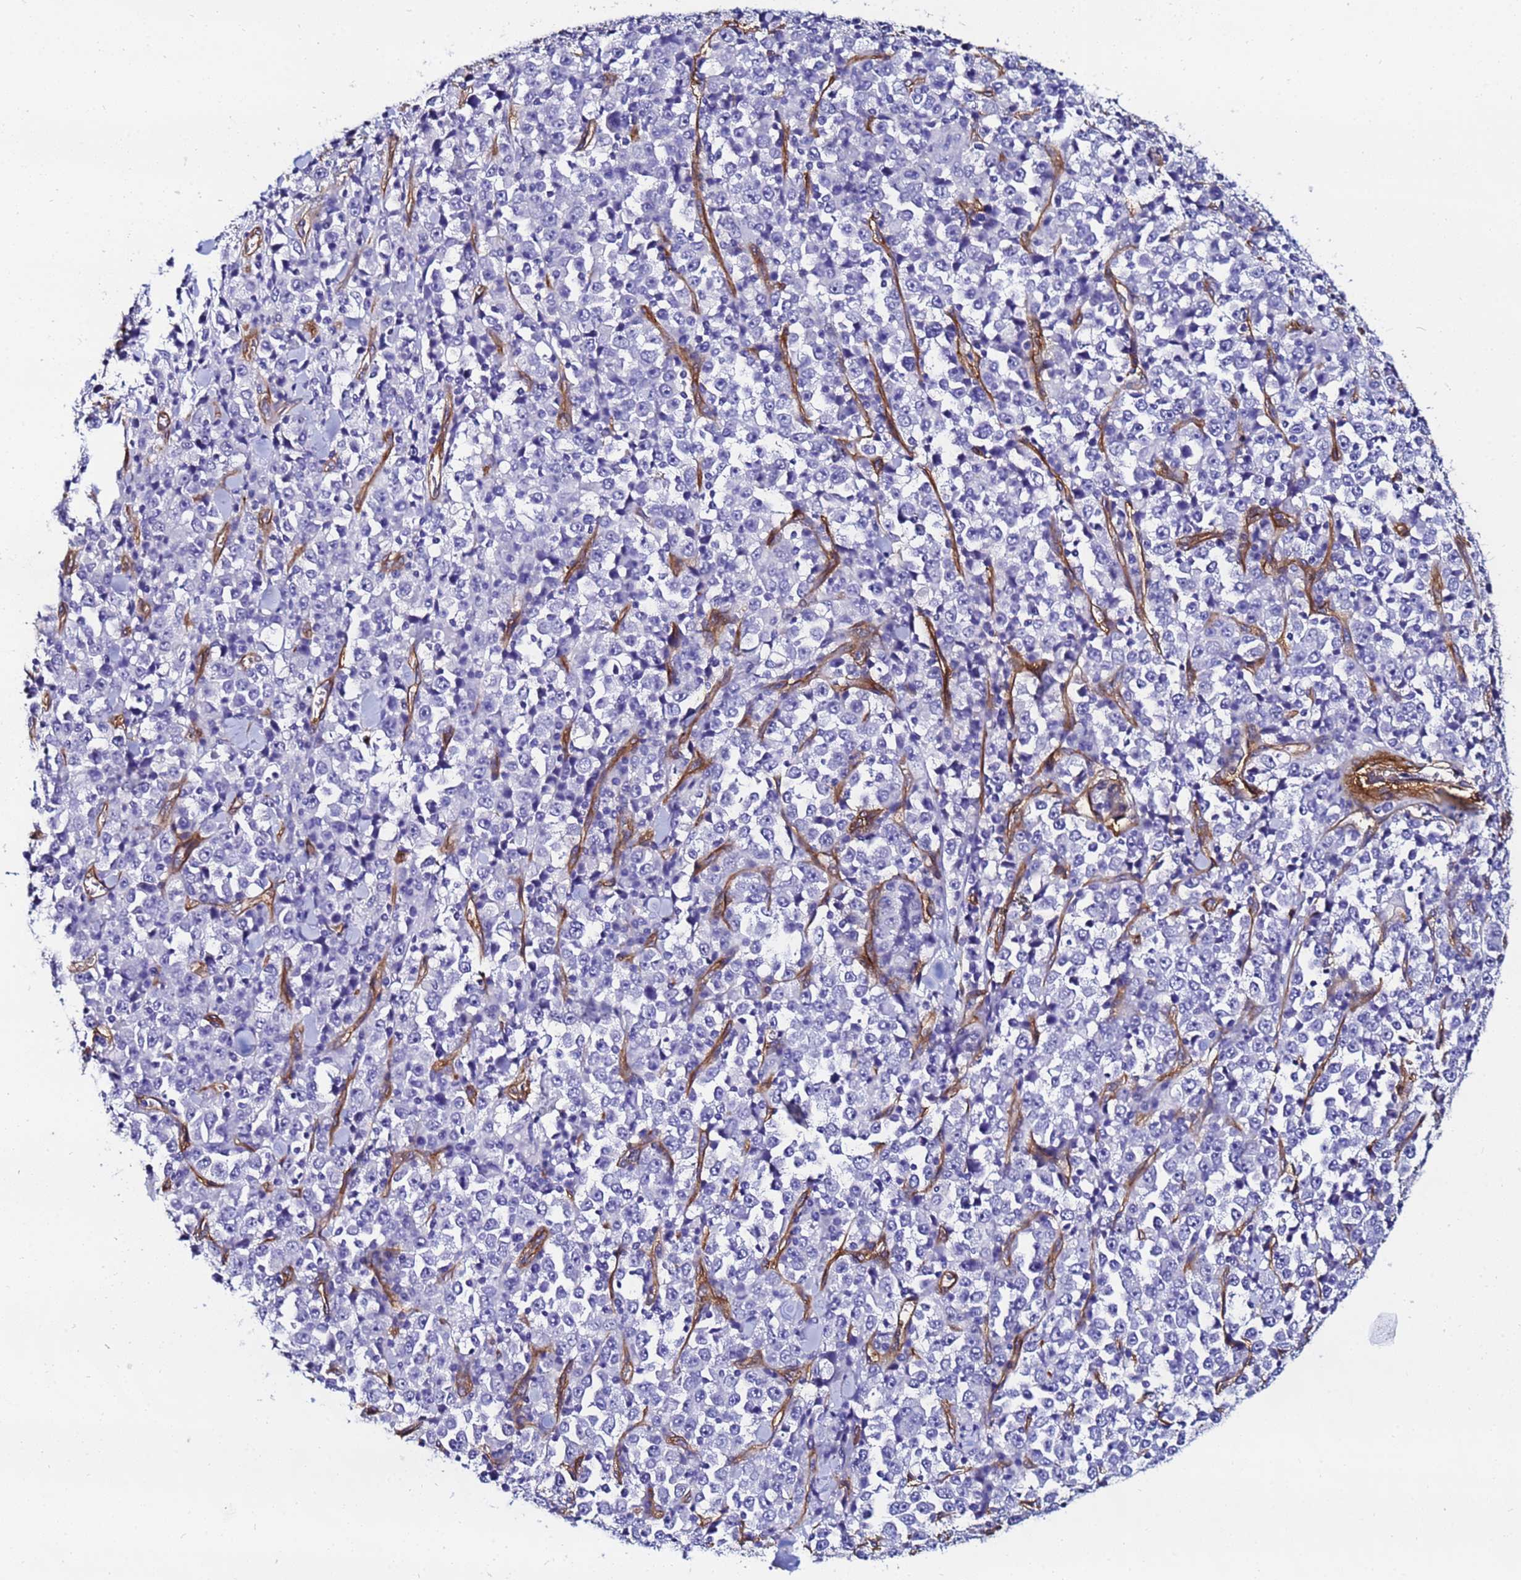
{"staining": {"intensity": "negative", "quantity": "none", "location": "none"}, "tissue": "stomach cancer", "cell_type": "Tumor cells", "image_type": "cancer", "snomed": [{"axis": "morphology", "description": "Normal tissue, NOS"}, {"axis": "morphology", "description": "Adenocarcinoma, NOS"}, {"axis": "topography", "description": "Stomach, upper"}, {"axis": "topography", "description": "Stomach"}], "caption": "This histopathology image is of stomach cancer (adenocarcinoma) stained with immunohistochemistry to label a protein in brown with the nuclei are counter-stained blue. There is no staining in tumor cells. Nuclei are stained in blue.", "gene": "DEFB104A", "patient": {"sex": "male", "age": 59}}